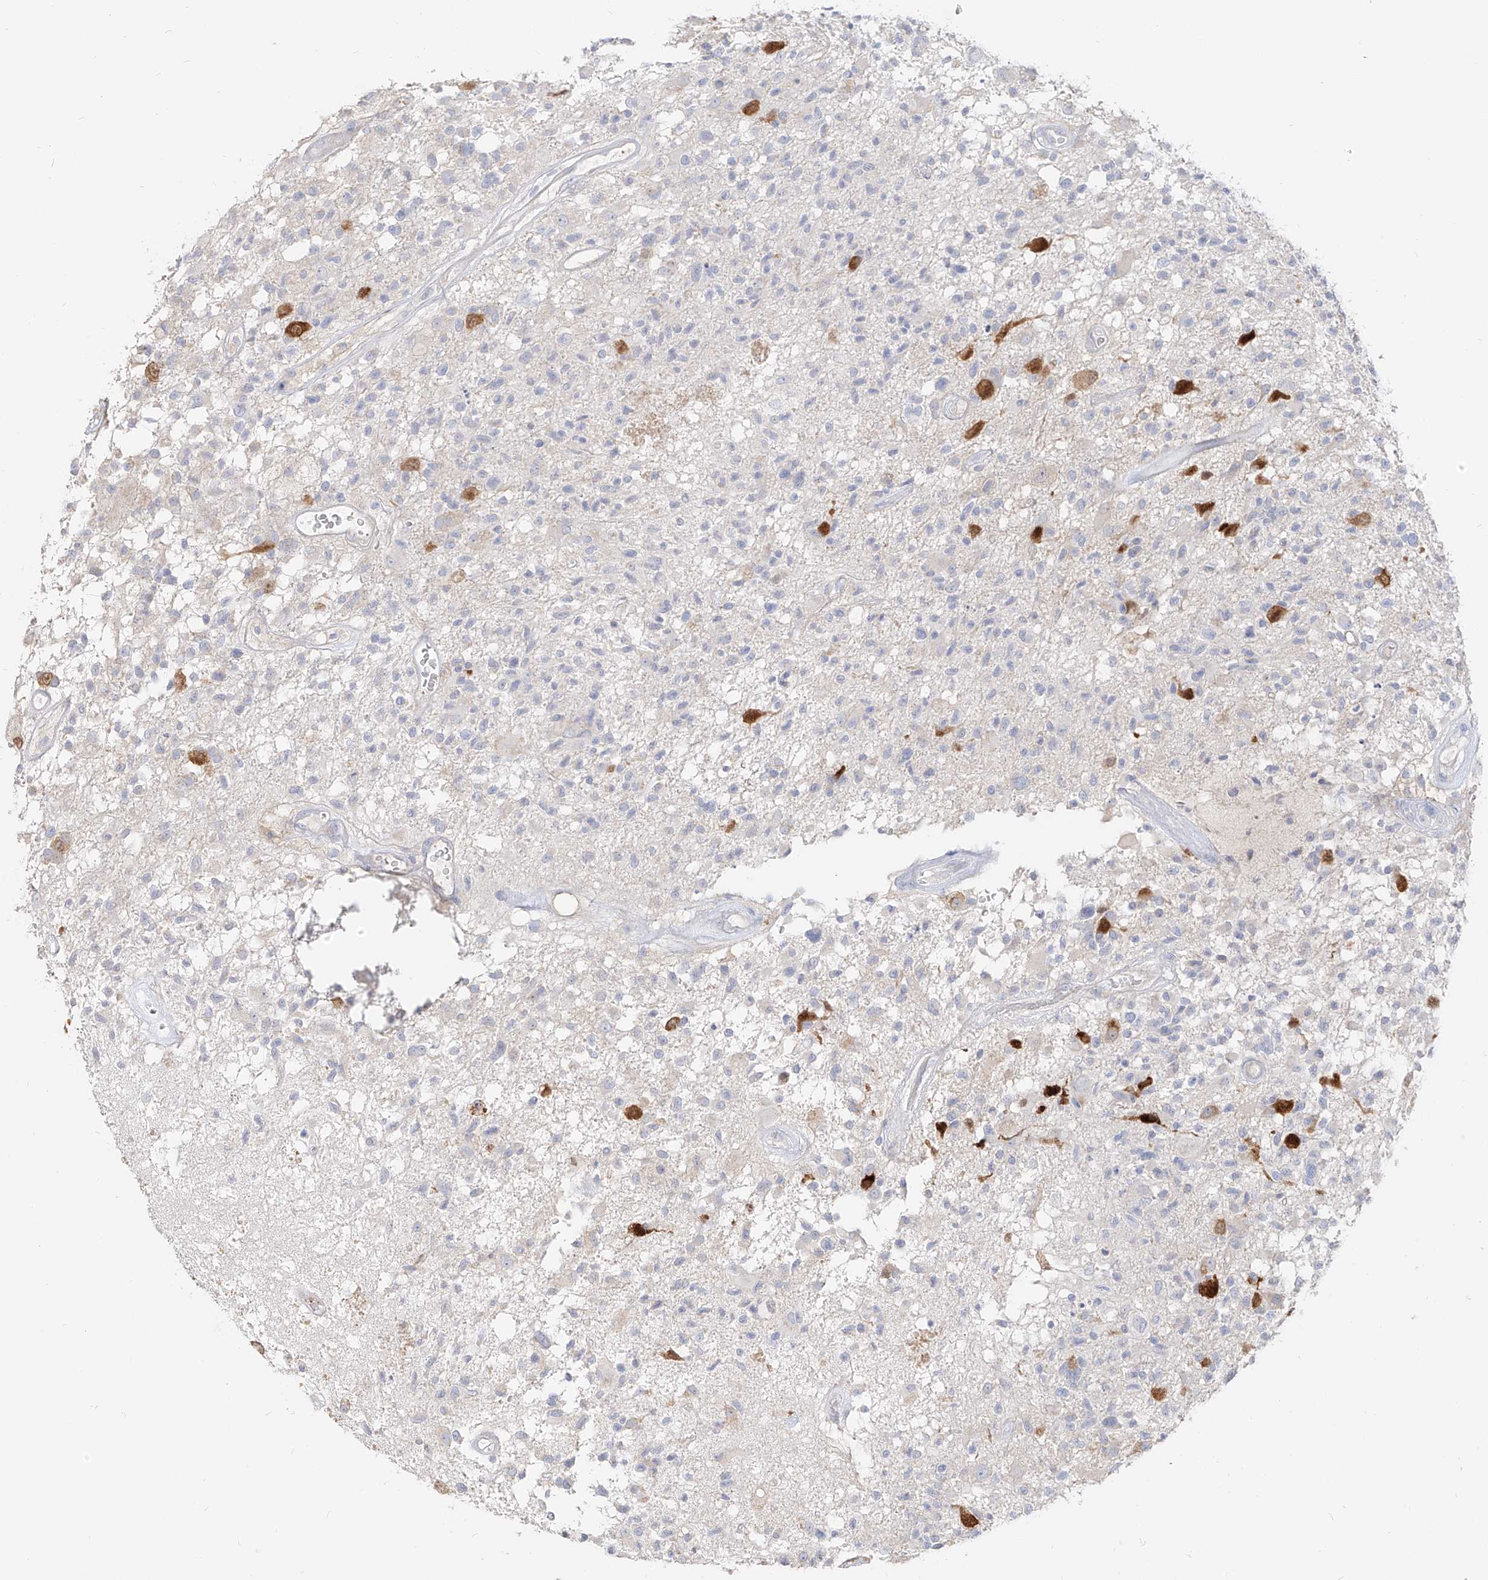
{"staining": {"intensity": "negative", "quantity": "none", "location": "none"}, "tissue": "glioma", "cell_type": "Tumor cells", "image_type": "cancer", "snomed": [{"axis": "morphology", "description": "Glioma, malignant, High grade"}, {"axis": "morphology", "description": "Glioblastoma, NOS"}, {"axis": "topography", "description": "Brain"}], "caption": "A high-resolution histopathology image shows IHC staining of malignant glioma (high-grade), which displays no significant positivity in tumor cells.", "gene": "RBFOX3", "patient": {"sex": "male", "age": 60}}